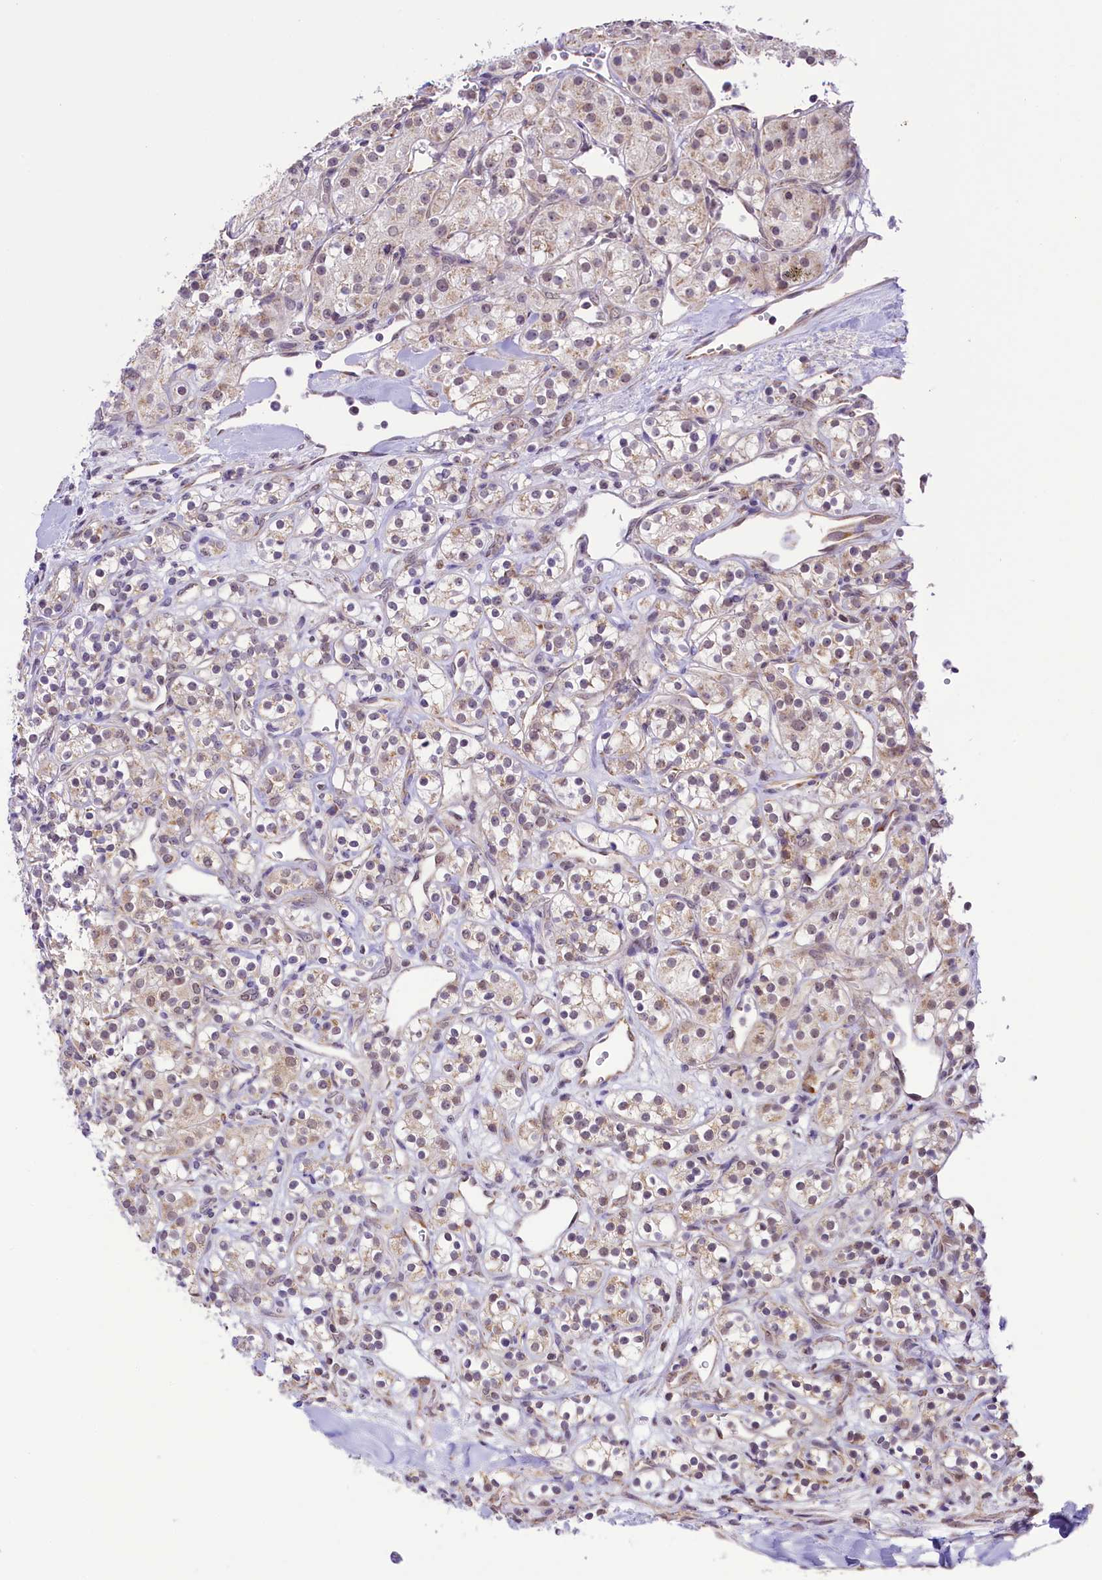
{"staining": {"intensity": "weak", "quantity": "<25%", "location": "cytoplasmic/membranous,nuclear"}, "tissue": "renal cancer", "cell_type": "Tumor cells", "image_type": "cancer", "snomed": [{"axis": "morphology", "description": "Adenocarcinoma, NOS"}, {"axis": "topography", "description": "Kidney"}], "caption": "Human renal cancer (adenocarcinoma) stained for a protein using IHC reveals no positivity in tumor cells.", "gene": "PAF1", "patient": {"sex": "male", "age": 77}}